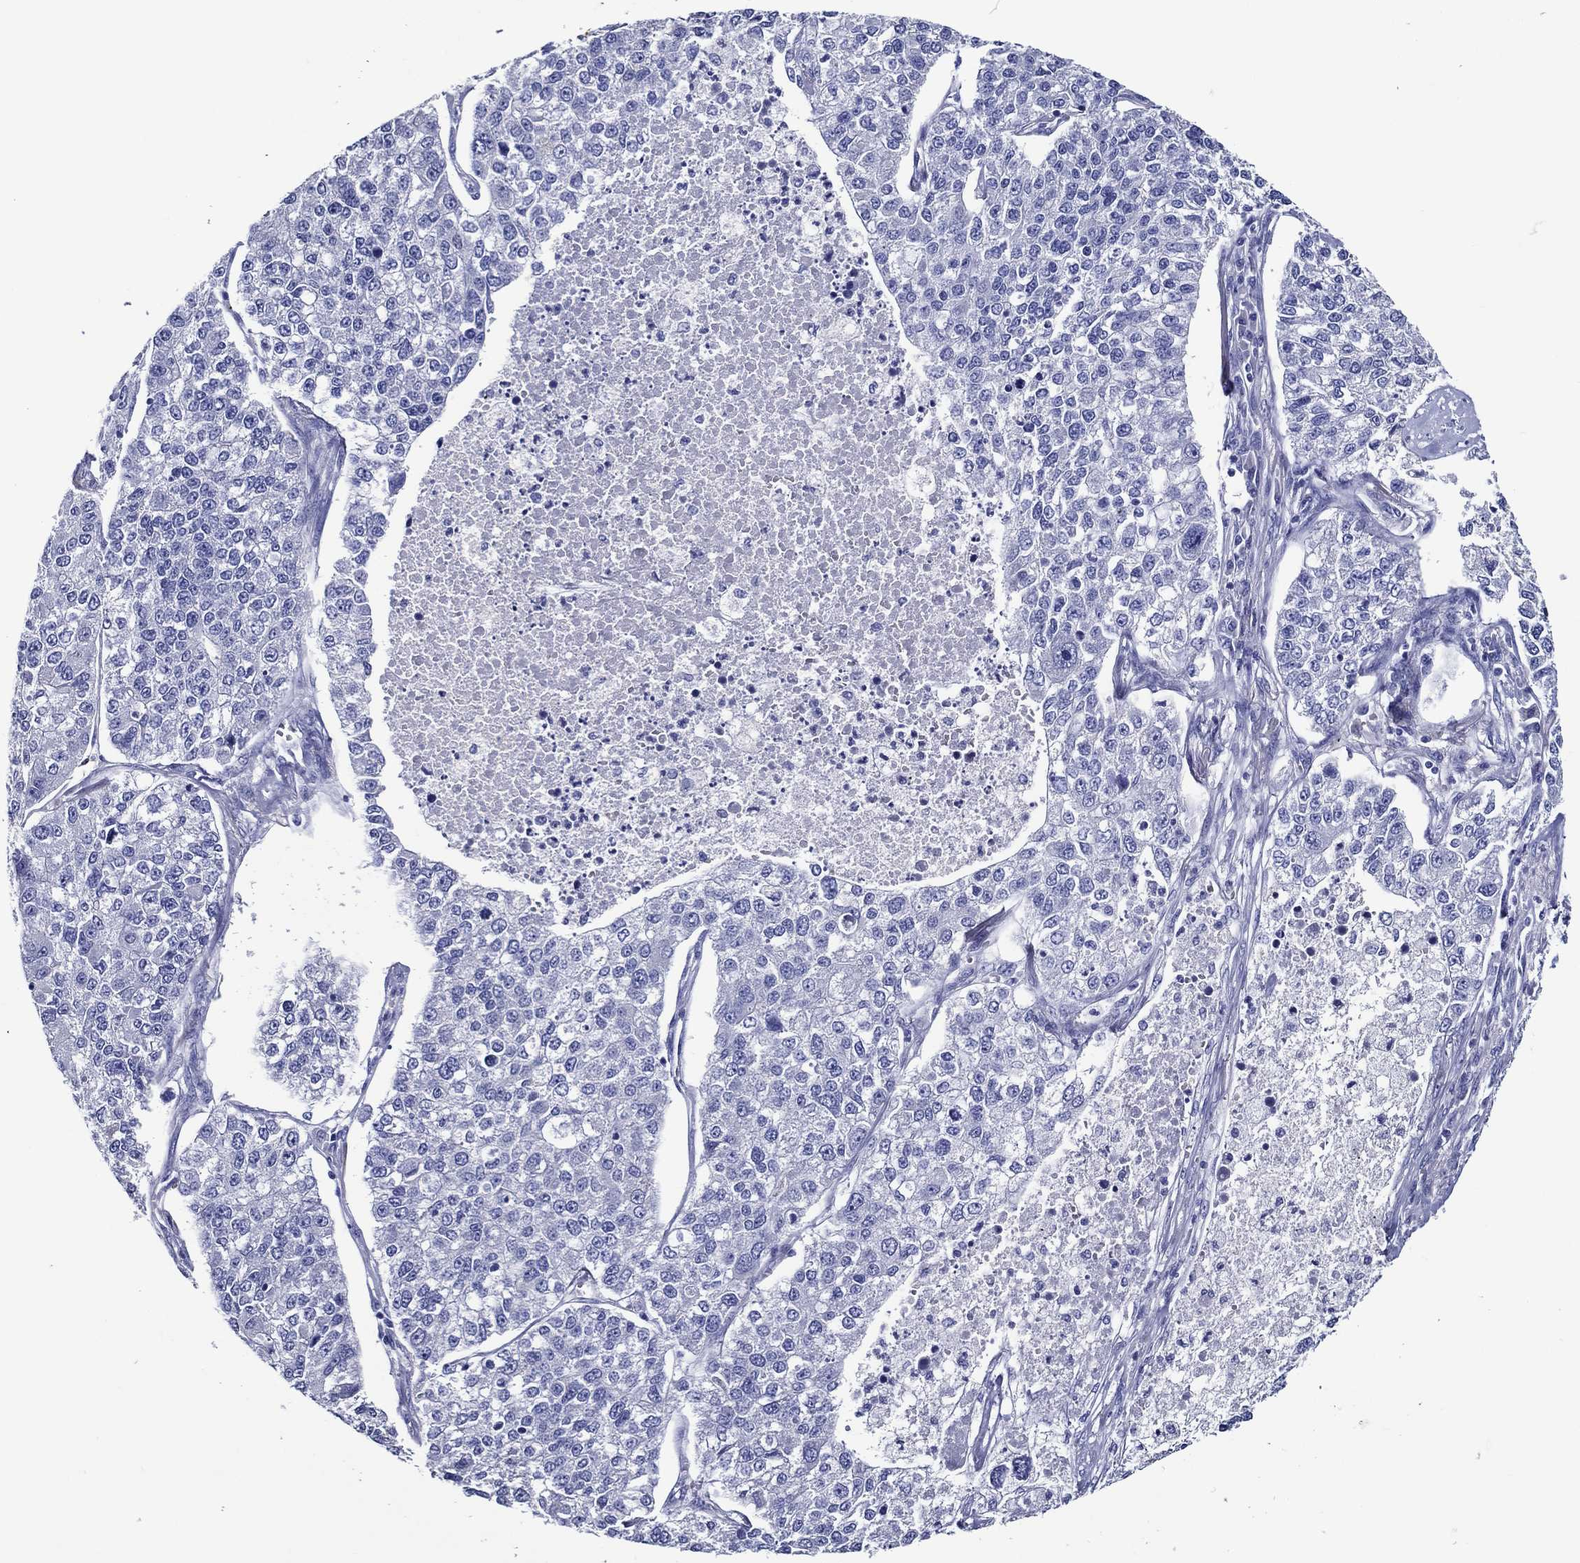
{"staining": {"intensity": "negative", "quantity": "none", "location": "none"}, "tissue": "lung cancer", "cell_type": "Tumor cells", "image_type": "cancer", "snomed": [{"axis": "morphology", "description": "Adenocarcinoma, NOS"}, {"axis": "topography", "description": "Lung"}], "caption": "Human lung cancer (adenocarcinoma) stained for a protein using immunohistochemistry exhibits no expression in tumor cells.", "gene": "ACE2", "patient": {"sex": "male", "age": 49}}